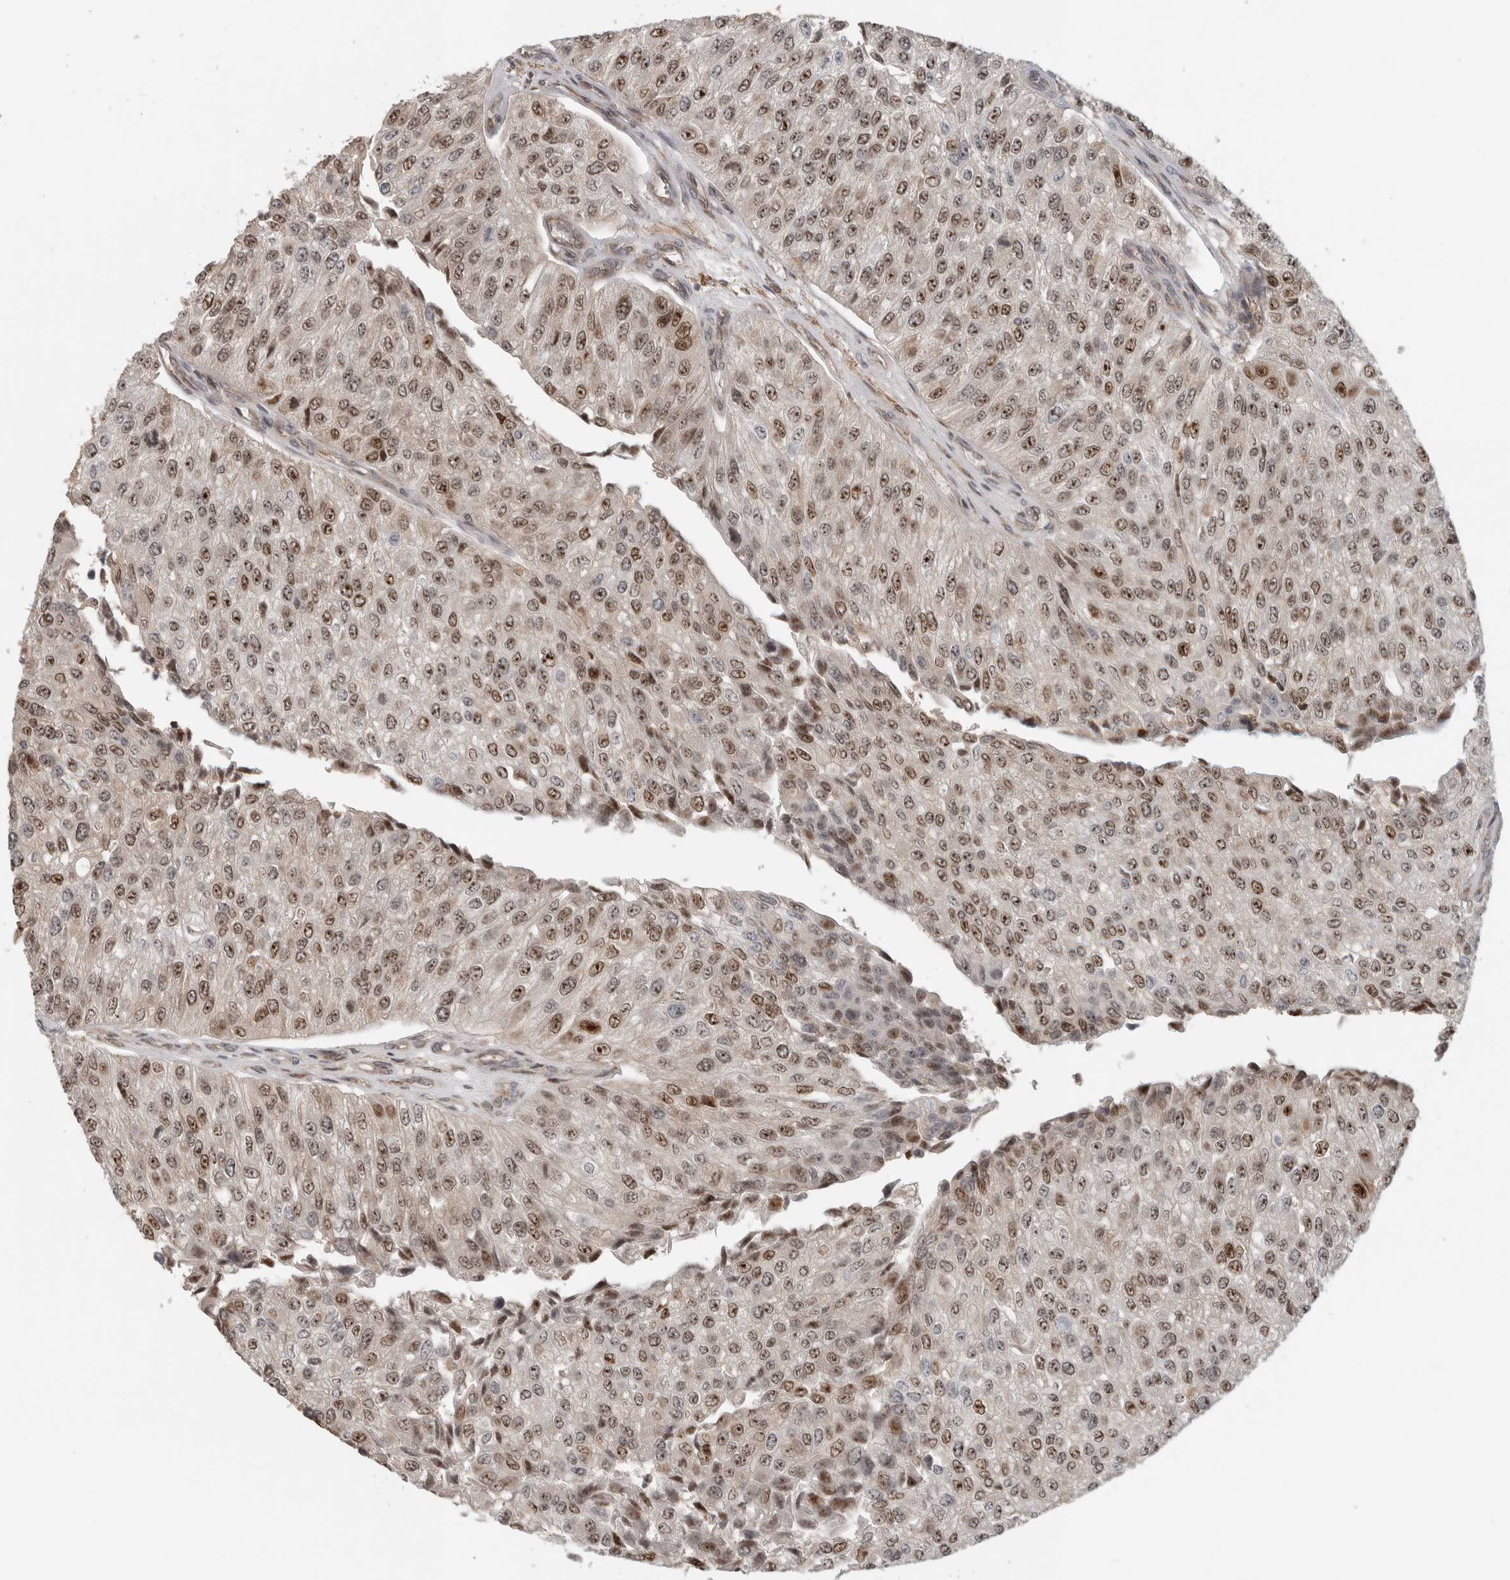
{"staining": {"intensity": "moderate", "quantity": ">75%", "location": "nuclear"}, "tissue": "urothelial cancer", "cell_type": "Tumor cells", "image_type": "cancer", "snomed": [{"axis": "morphology", "description": "Urothelial carcinoma, High grade"}, {"axis": "topography", "description": "Kidney"}, {"axis": "topography", "description": "Urinary bladder"}], "caption": "Urothelial cancer stained for a protein shows moderate nuclear positivity in tumor cells. (brown staining indicates protein expression, while blue staining denotes nuclei).", "gene": "WASF2", "patient": {"sex": "male", "age": 77}}